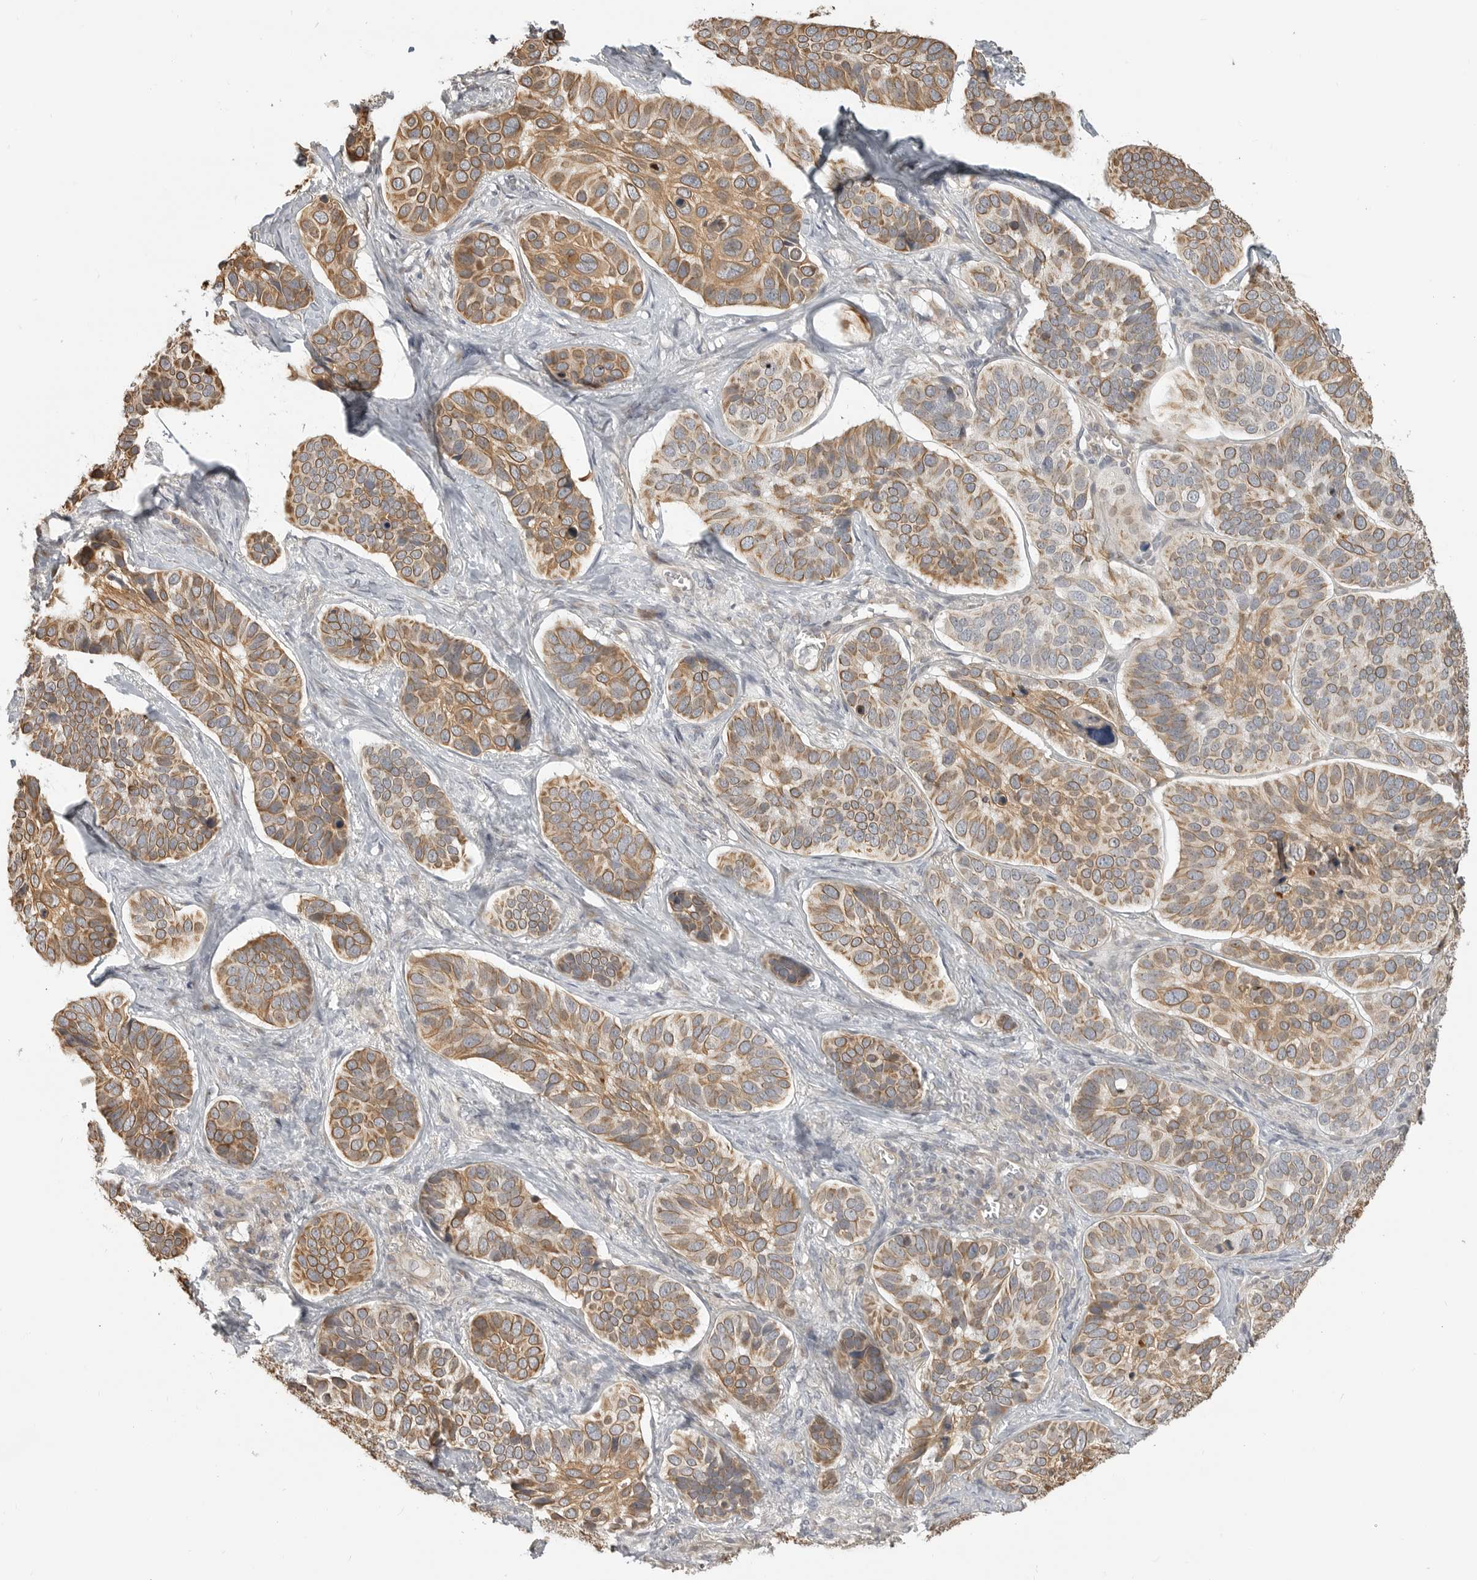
{"staining": {"intensity": "moderate", "quantity": ">75%", "location": "cytoplasmic/membranous"}, "tissue": "skin cancer", "cell_type": "Tumor cells", "image_type": "cancer", "snomed": [{"axis": "morphology", "description": "Basal cell carcinoma"}, {"axis": "topography", "description": "Skin"}], "caption": "Immunohistochemical staining of skin basal cell carcinoma demonstrates medium levels of moderate cytoplasmic/membranous protein staining in about >75% of tumor cells.", "gene": "IDO1", "patient": {"sex": "male", "age": 62}}